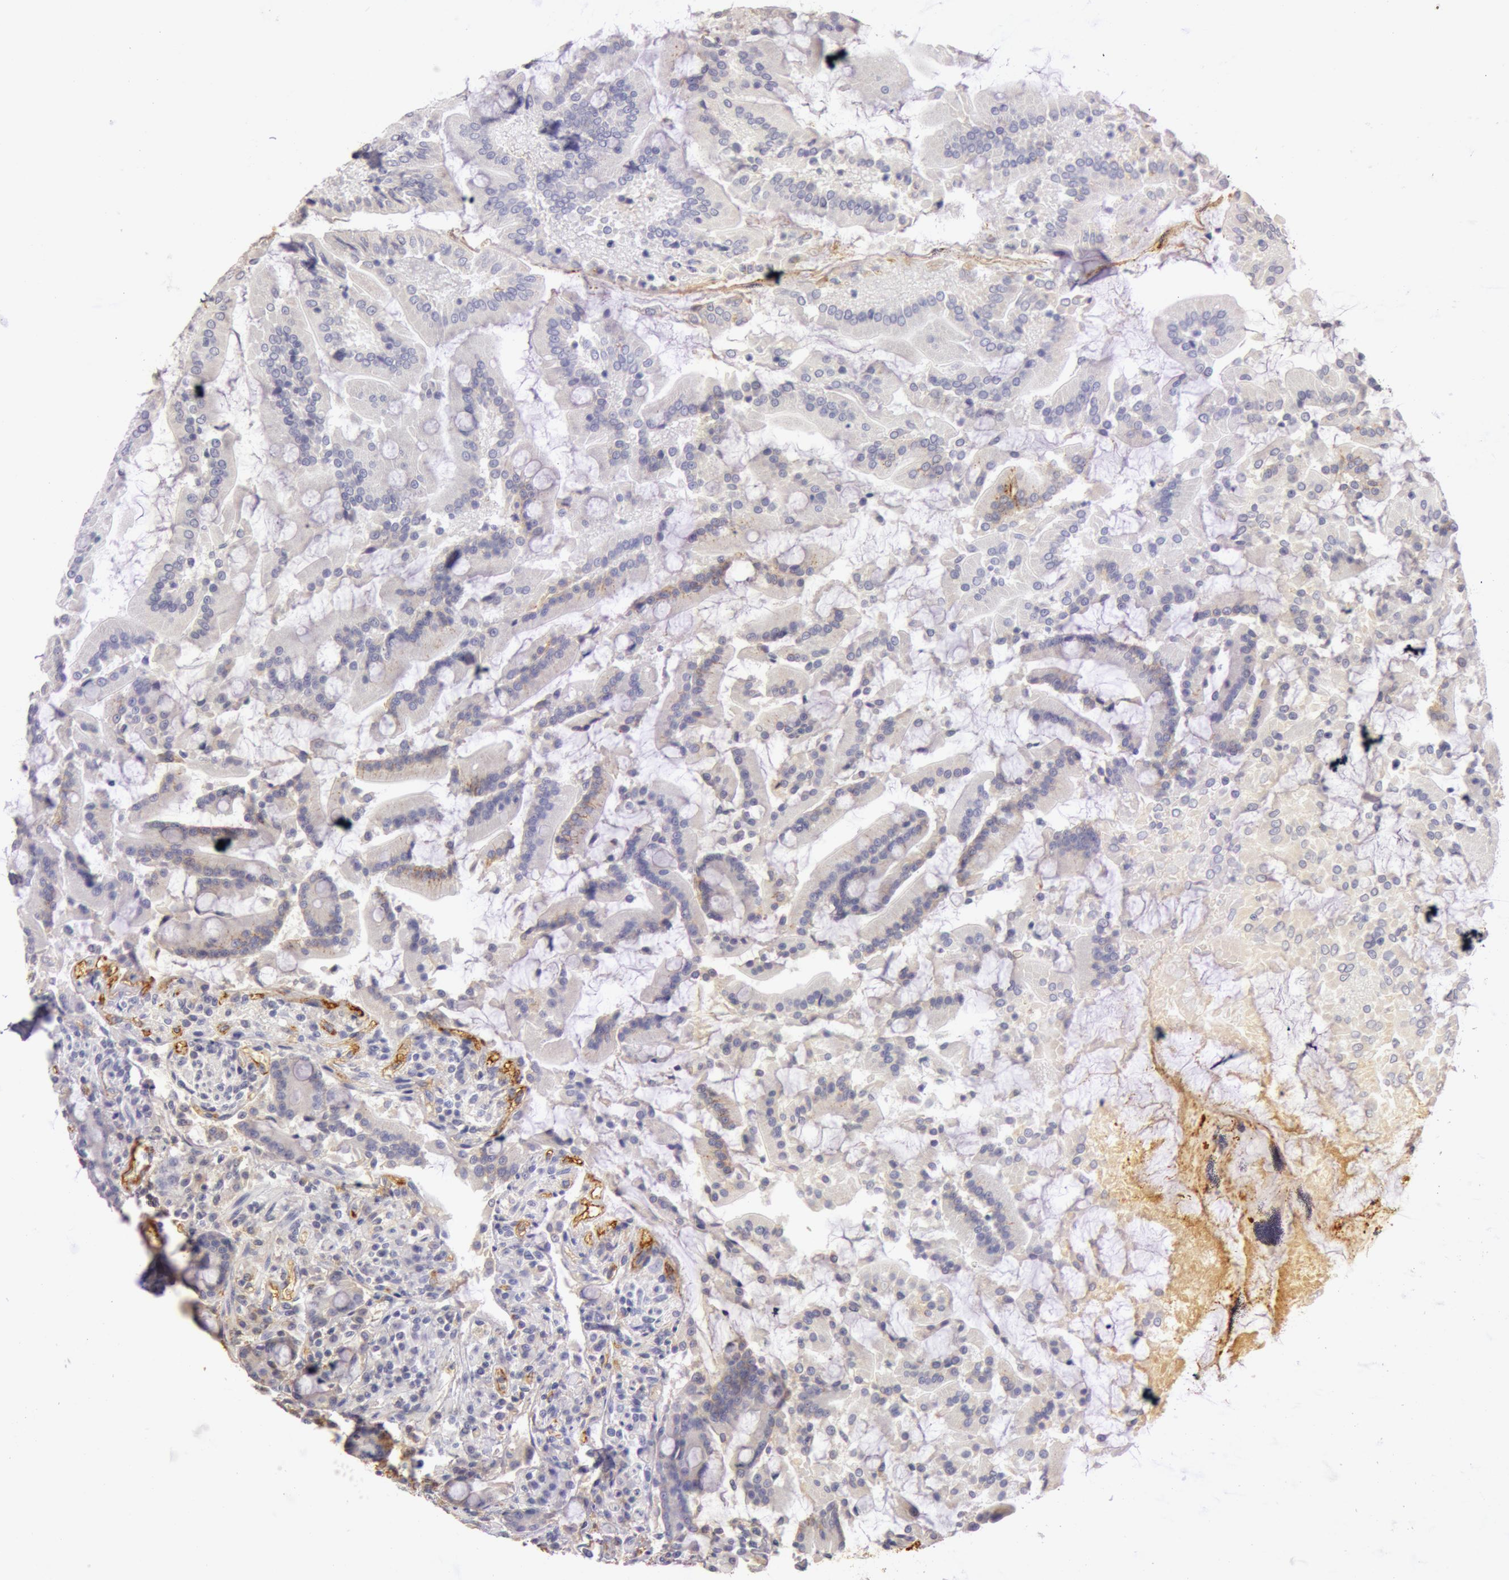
{"staining": {"intensity": "weak", "quantity": "25%-75%", "location": "cytoplasmic/membranous"}, "tissue": "duodenum", "cell_type": "Glandular cells", "image_type": "normal", "snomed": [{"axis": "morphology", "description": "Normal tissue, NOS"}, {"axis": "topography", "description": "Duodenum"}], "caption": "Immunohistochemistry of normal human duodenum exhibits low levels of weak cytoplasmic/membranous positivity in about 25%-75% of glandular cells.", "gene": "C4BPA", "patient": {"sex": "female", "age": 64}}